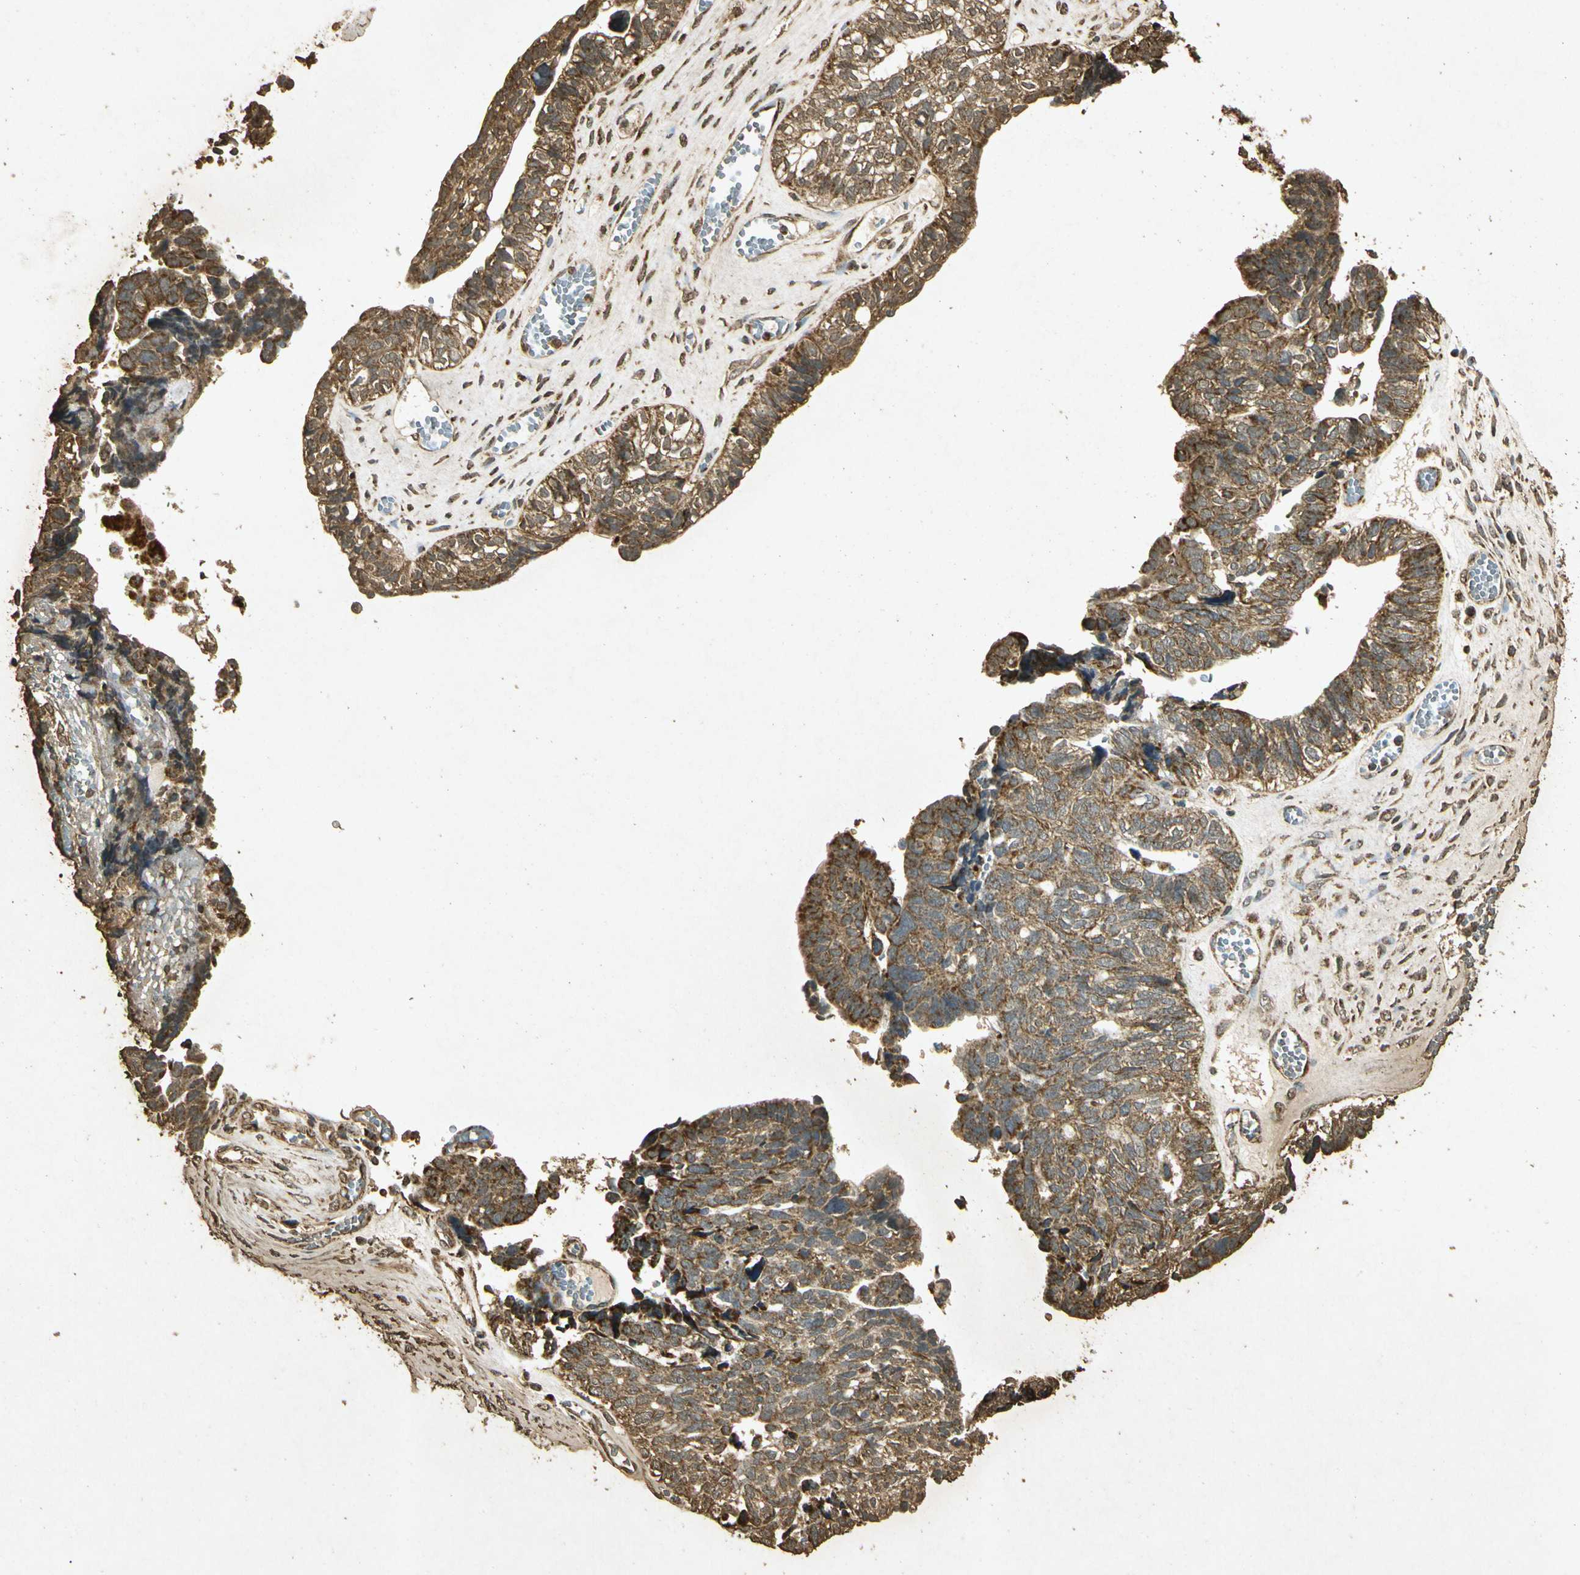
{"staining": {"intensity": "moderate", "quantity": ">75%", "location": "cytoplasmic/membranous"}, "tissue": "ovarian cancer", "cell_type": "Tumor cells", "image_type": "cancer", "snomed": [{"axis": "morphology", "description": "Cystadenocarcinoma, serous, NOS"}, {"axis": "topography", "description": "Ovary"}], "caption": "This micrograph displays IHC staining of human ovarian cancer (serous cystadenocarcinoma), with medium moderate cytoplasmic/membranous positivity in about >75% of tumor cells.", "gene": "PRDX3", "patient": {"sex": "female", "age": 79}}